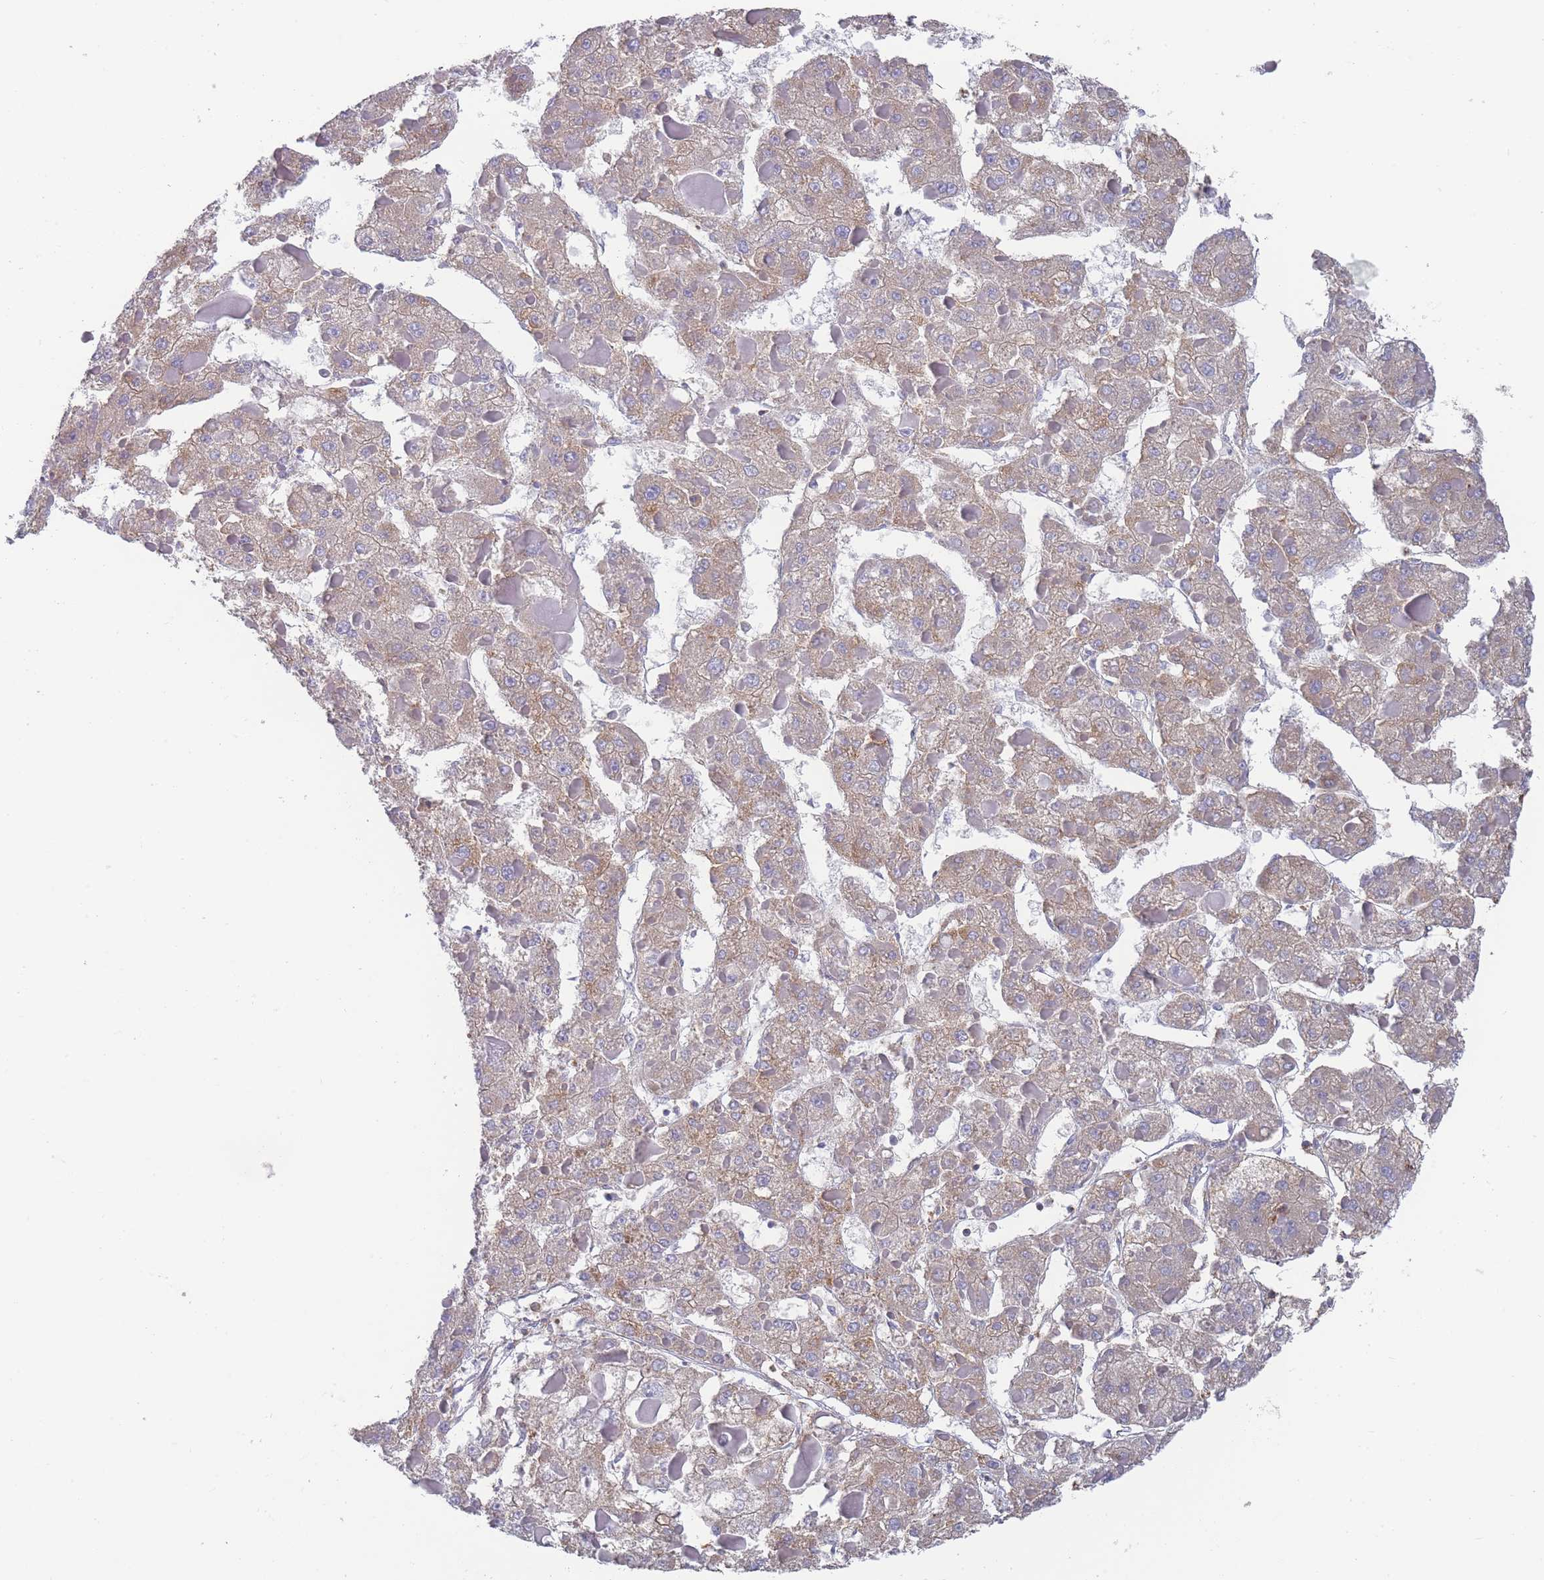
{"staining": {"intensity": "weak", "quantity": "<25%", "location": "cytoplasmic/membranous"}, "tissue": "liver cancer", "cell_type": "Tumor cells", "image_type": "cancer", "snomed": [{"axis": "morphology", "description": "Carcinoma, Hepatocellular, NOS"}, {"axis": "topography", "description": "Liver"}], "caption": "This is an IHC image of liver cancer (hepatocellular carcinoma). There is no expression in tumor cells.", "gene": "SCCPDH", "patient": {"sex": "female", "age": 73}}